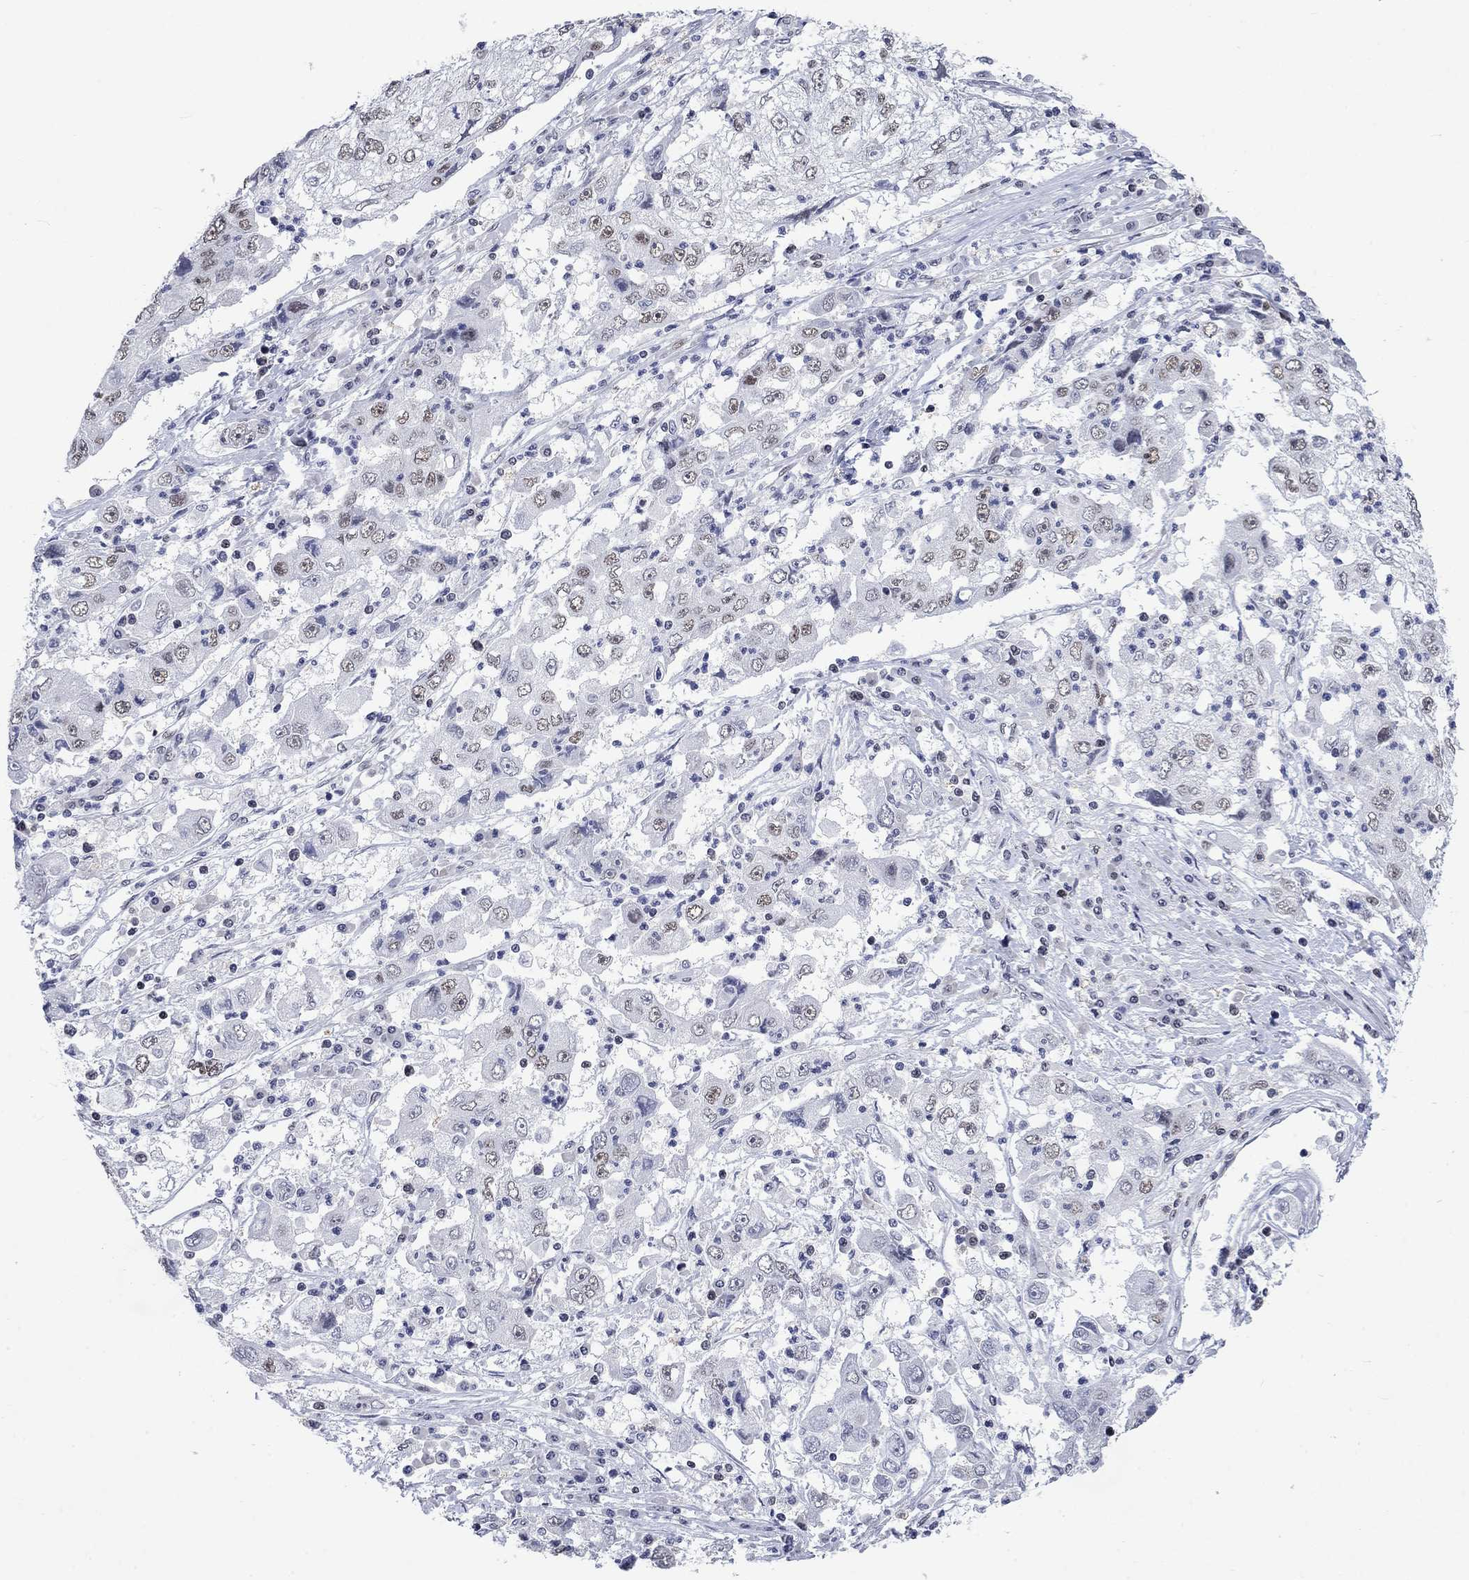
{"staining": {"intensity": "weak", "quantity": "<25%", "location": "nuclear"}, "tissue": "cervical cancer", "cell_type": "Tumor cells", "image_type": "cancer", "snomed": [{"axis": "morphology", "description": "Squamous cell carcinoma, NOS"}, {"axis": "topography", "description": "Cervix"}], "caption": "The IHC image has no significant positivity in tumor cells of cervical cancer (squamous cell carcinoma) tissue.", "gene": "HCFC1", "patient": {"sex": "female", "age": 36}}